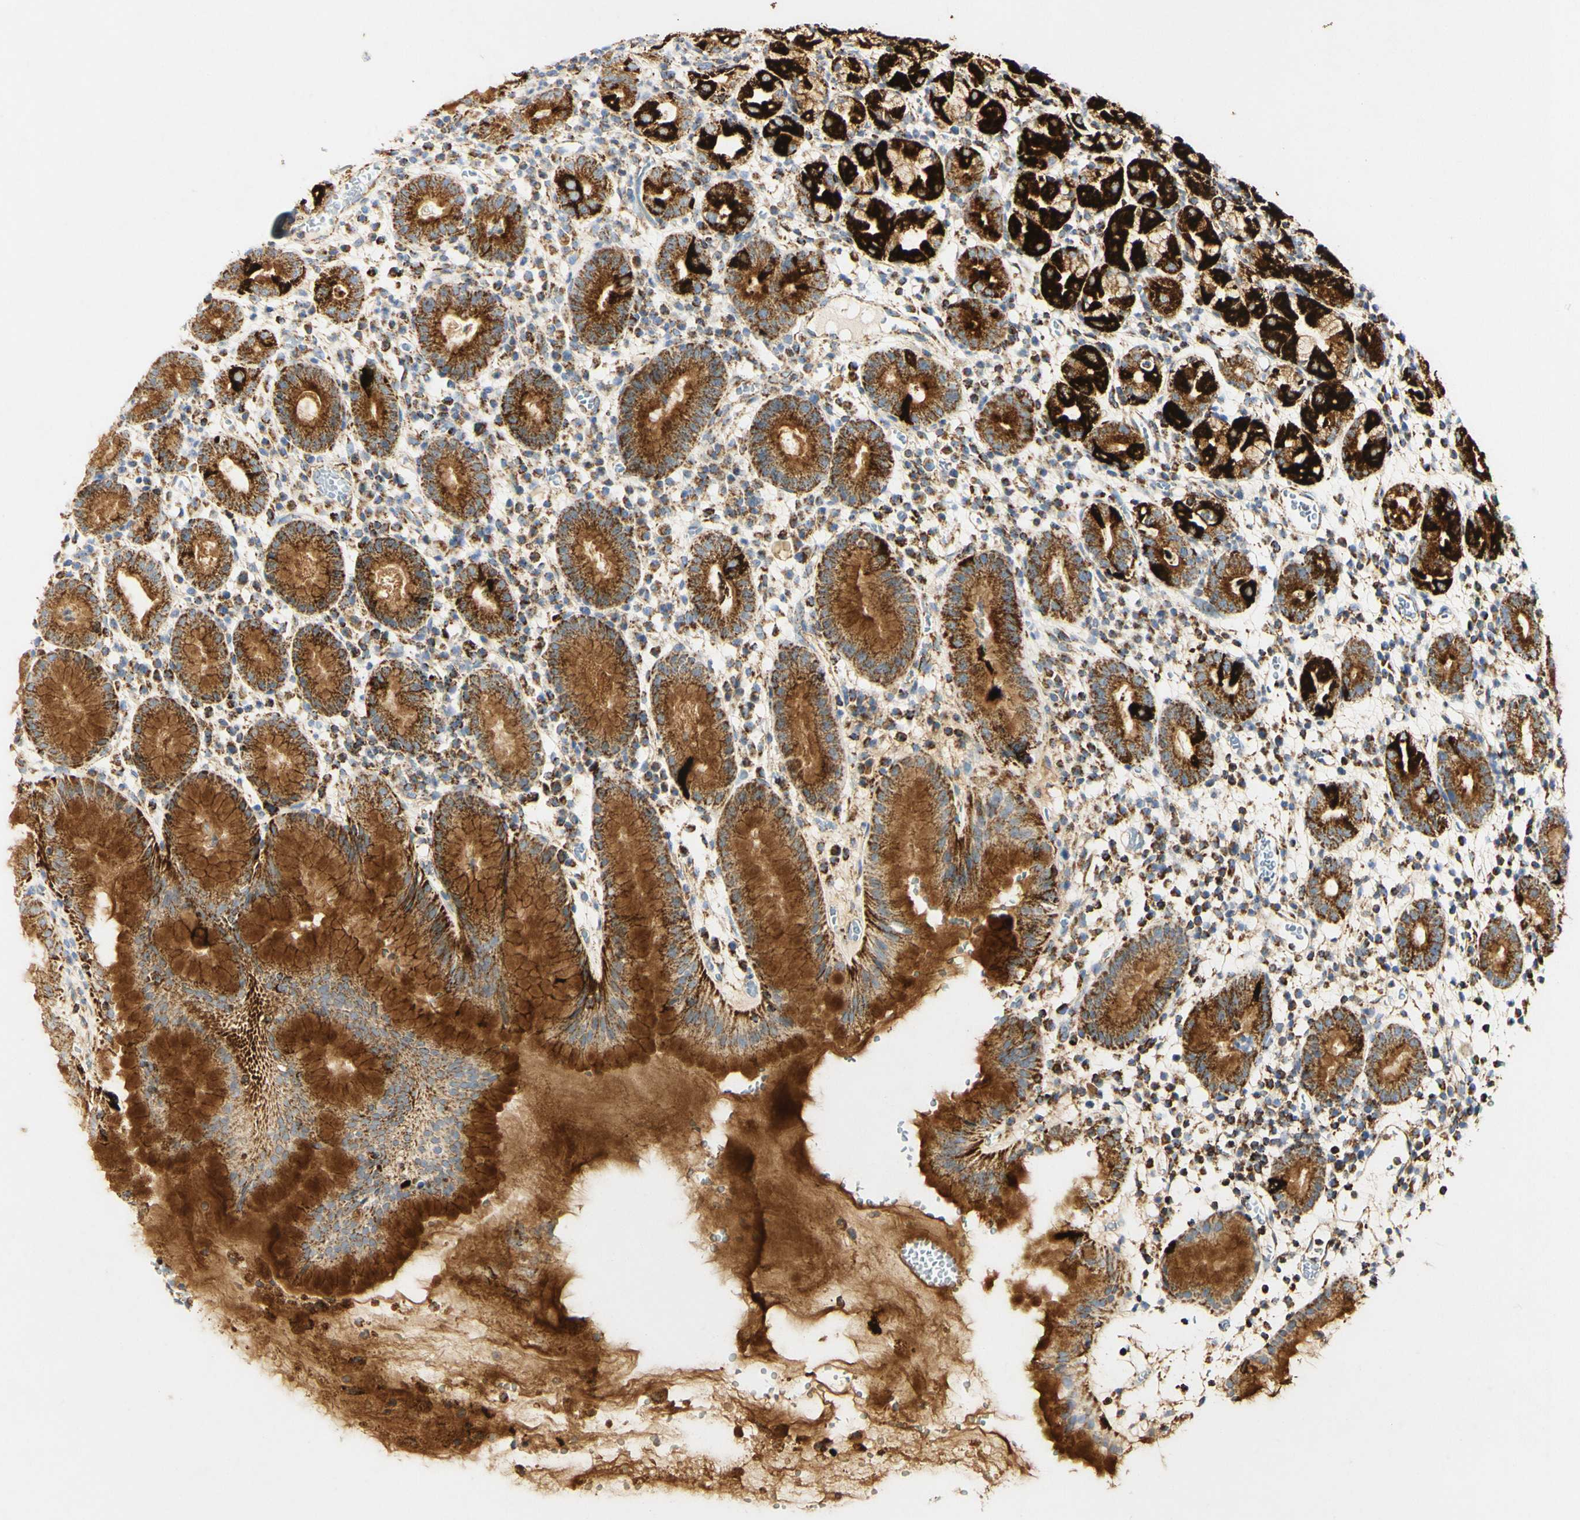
{"staining": {"intensity": "strong", "quantity": ">75%", "location": "cytoplasmic/membranous"}, "tissue": "stomach", "cell_type": "Glandular cells", "image_type": "normal", "snomed": [{"axis": "morphology", "description": "Normal tissue, NOS"}, {"axis": "topography", "description": "Stomach"}, {"axis": "topography", "description": "Stomach, lower"}], "caption": "High-power microscopy captured an immunohistochemistry (IHC) histopathology image of normal stomach, revealing strong cytoplasmic/membranous positivity in about >75% of glandular cells. (DAB IHC with brightfield microscopy, high magnification).", "gene": "OXCT1", "patient": {"sex": "female", "age": 75}}